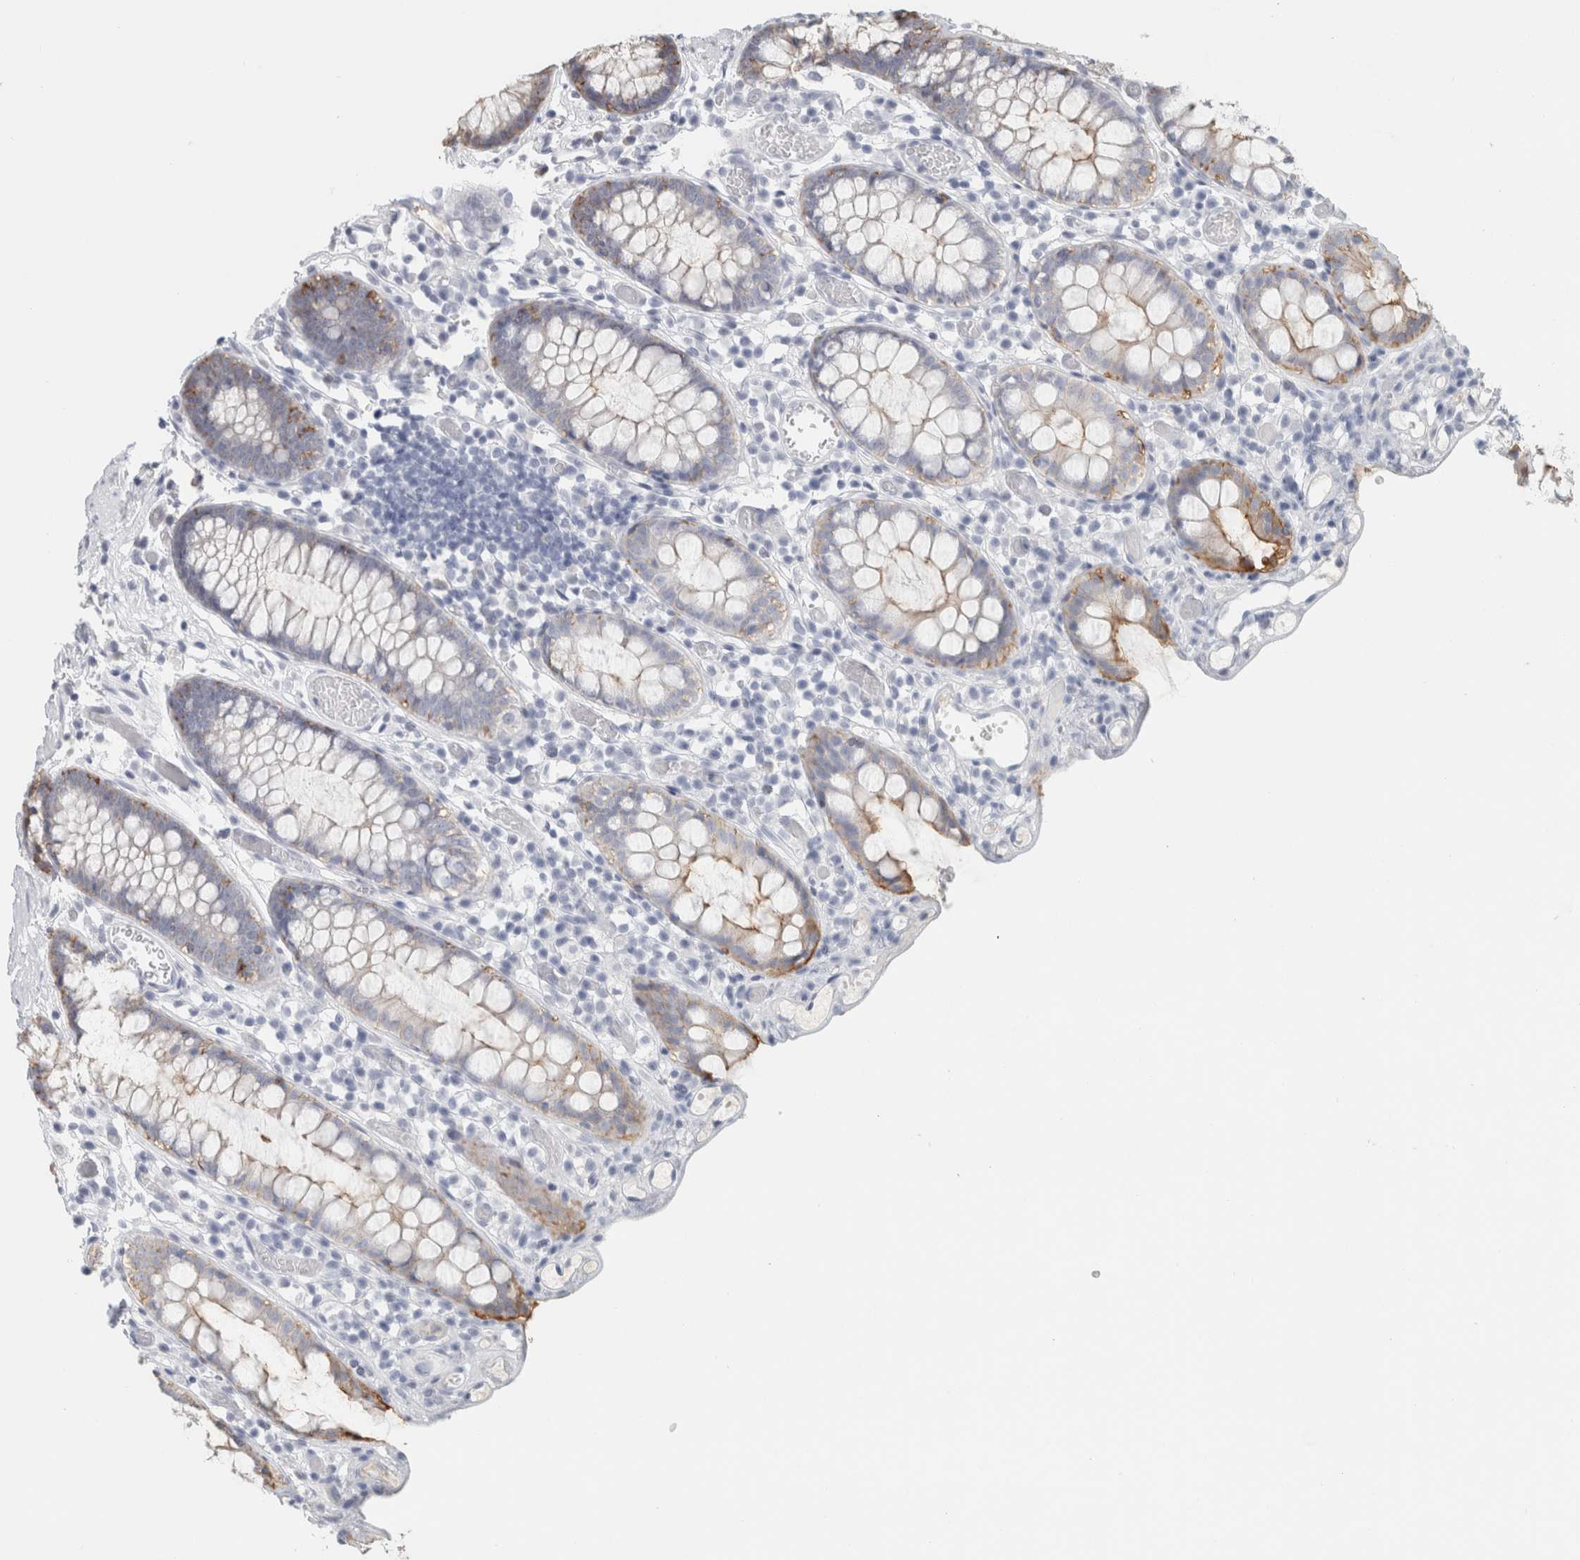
{"staining": {"intensity": "negative", "quantity": "none", "location": "none"}, "tissue": "colon", "cell_type": "Endothelial cells", "image_type": "normal", "snomed": [{"axis": "morphology", "description": "Normal tissue, NOS"}, {"axis": "topography", "description": "Colon"}], "caption": "IHC image of benign colon: colon stained with DAB shows no significant protein positivity in endothelial cells. (DAB immunohistochemistry (IHC), high magnification).", "gene": "TSPAN8", "patient": {"sex": "male", "age": 14}}